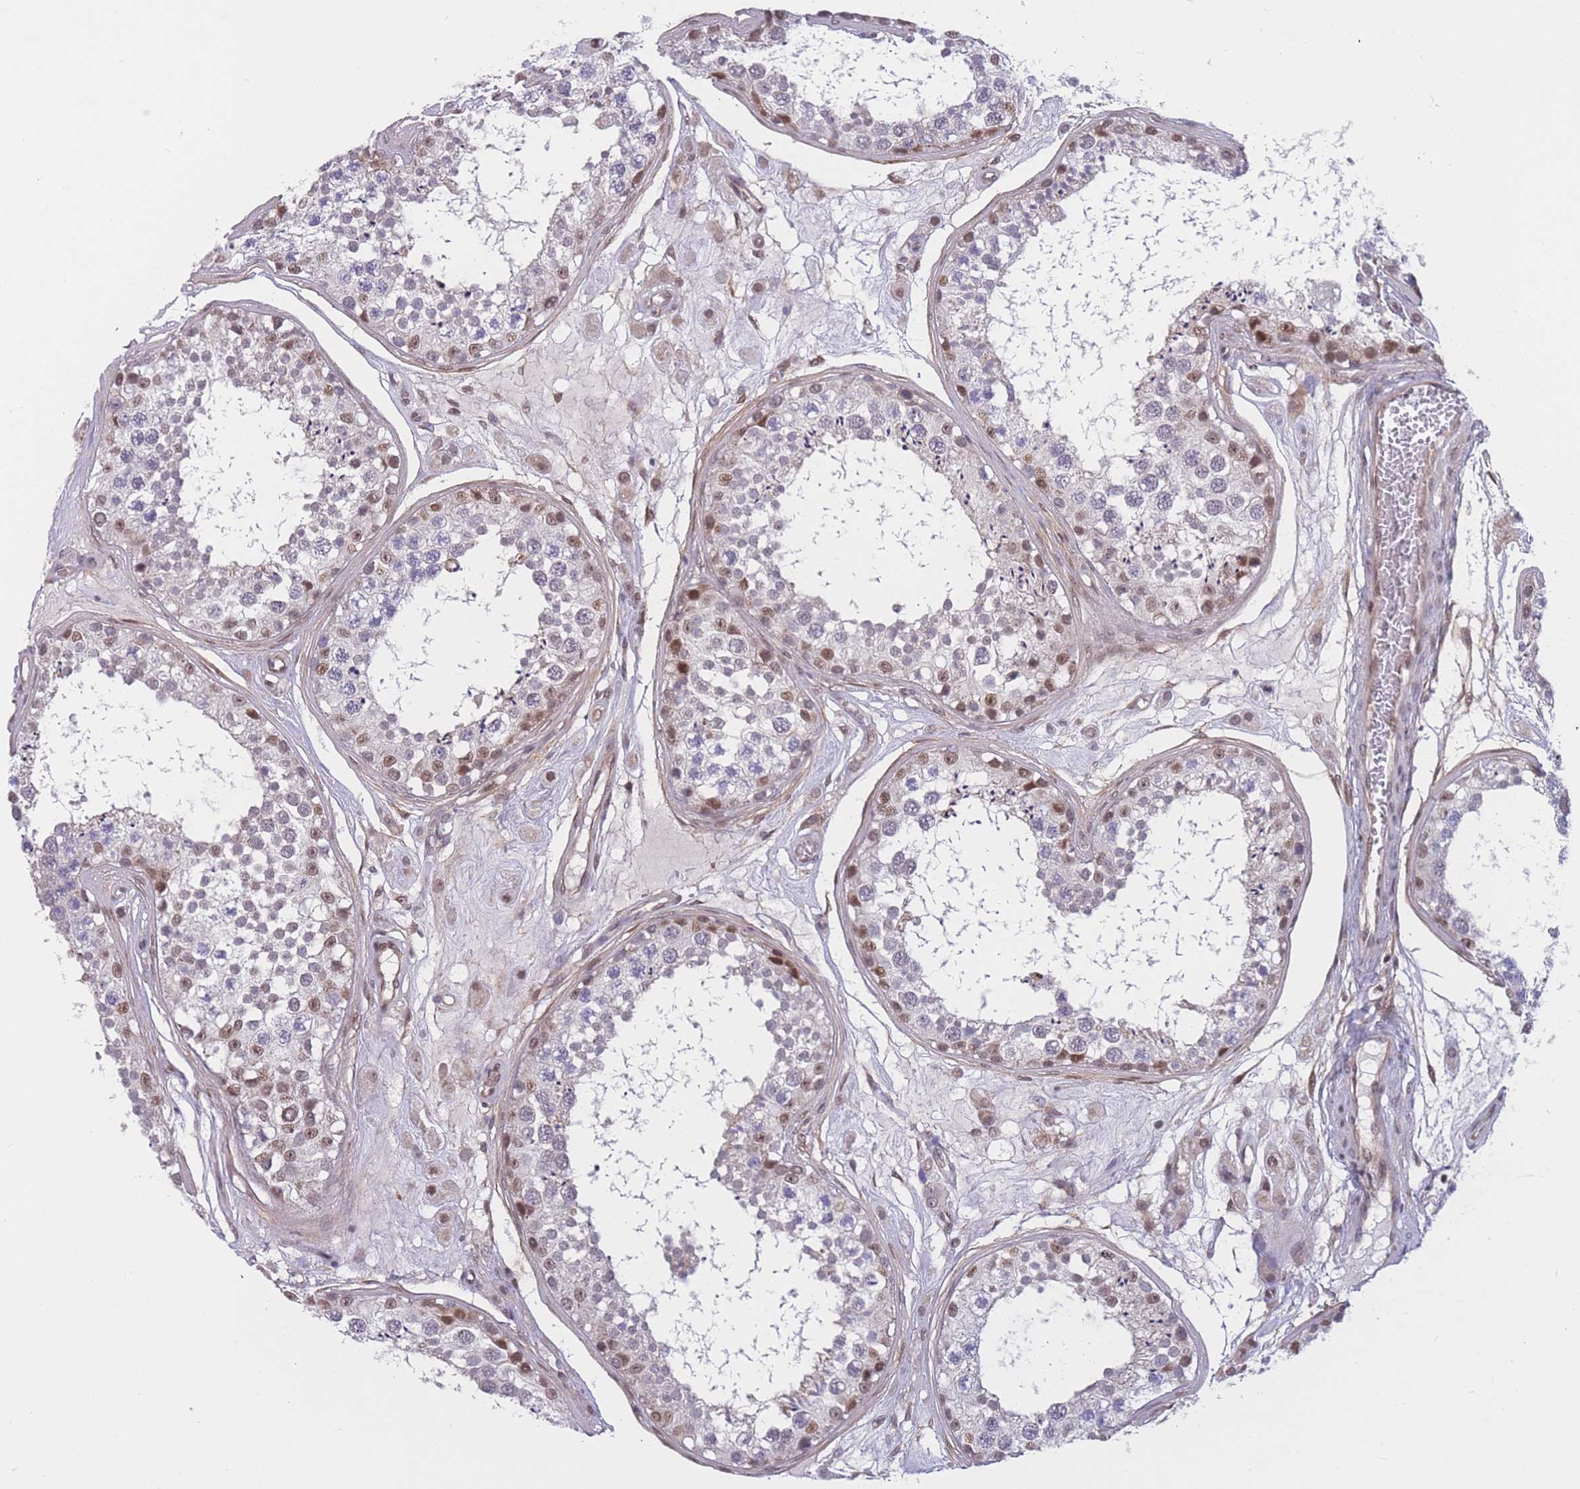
{"staining": {"intensity": "moderate", "quantity": "<25%", "location": "nuclear"}, "tissue": "testis", "cell_type": "Cells in seminiferous ducts", "image_type": "normal", "snomed": [{"axis": "morphology", "description": "Normal tissue, NOS"}, {"axis": "topography", "description": "Testis"}], "caption": "Immunohistochemistry photomicrograph of unremarkable testis: human testis stained using IHC demonstrates low levels of moderate protein expression localized specifically in the nuclear of cells in seminiferous ducts, appearing as a nuclear brown color.", "gene": "BCL9L", "patient": {"sex": "male", "age": 25}}